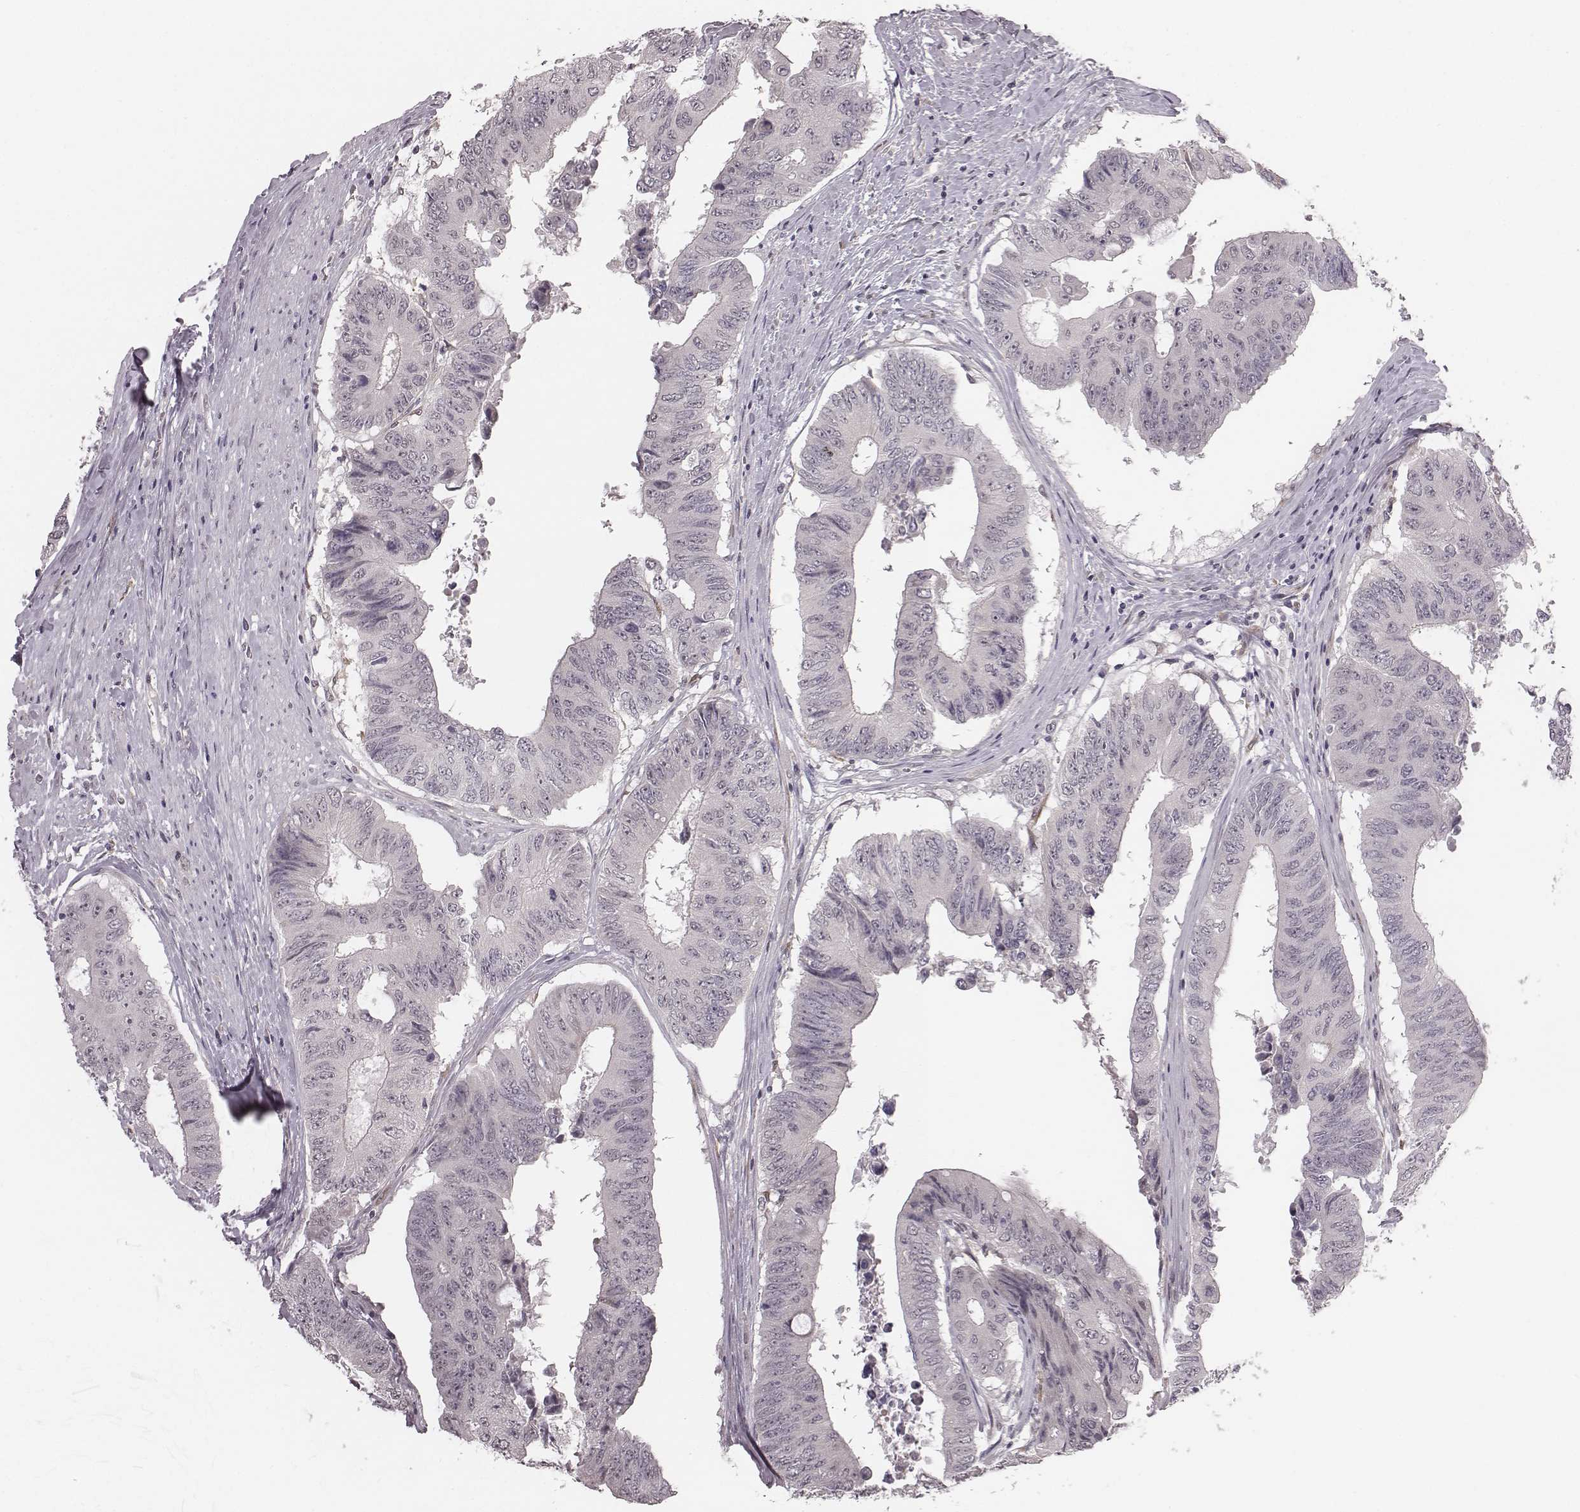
{"staining": {"intensity": "negative", "quantity": "none", "location": "none"}, "tissue": "colorectal cancer", "cell_type": "Tumor cells", "image_type": "cancer", "snomed": [{"axis": "morphology", "description": "Adenocarcinoma, NOS"}, {"axis": "topography", "description": "Rectum"}], "caption": "Immunohistochemistry of colorectal cancer shows no positivity in tumor cells.", "gene": "RPGRIP1", "patient": {"sex": "male", "age": 59}}